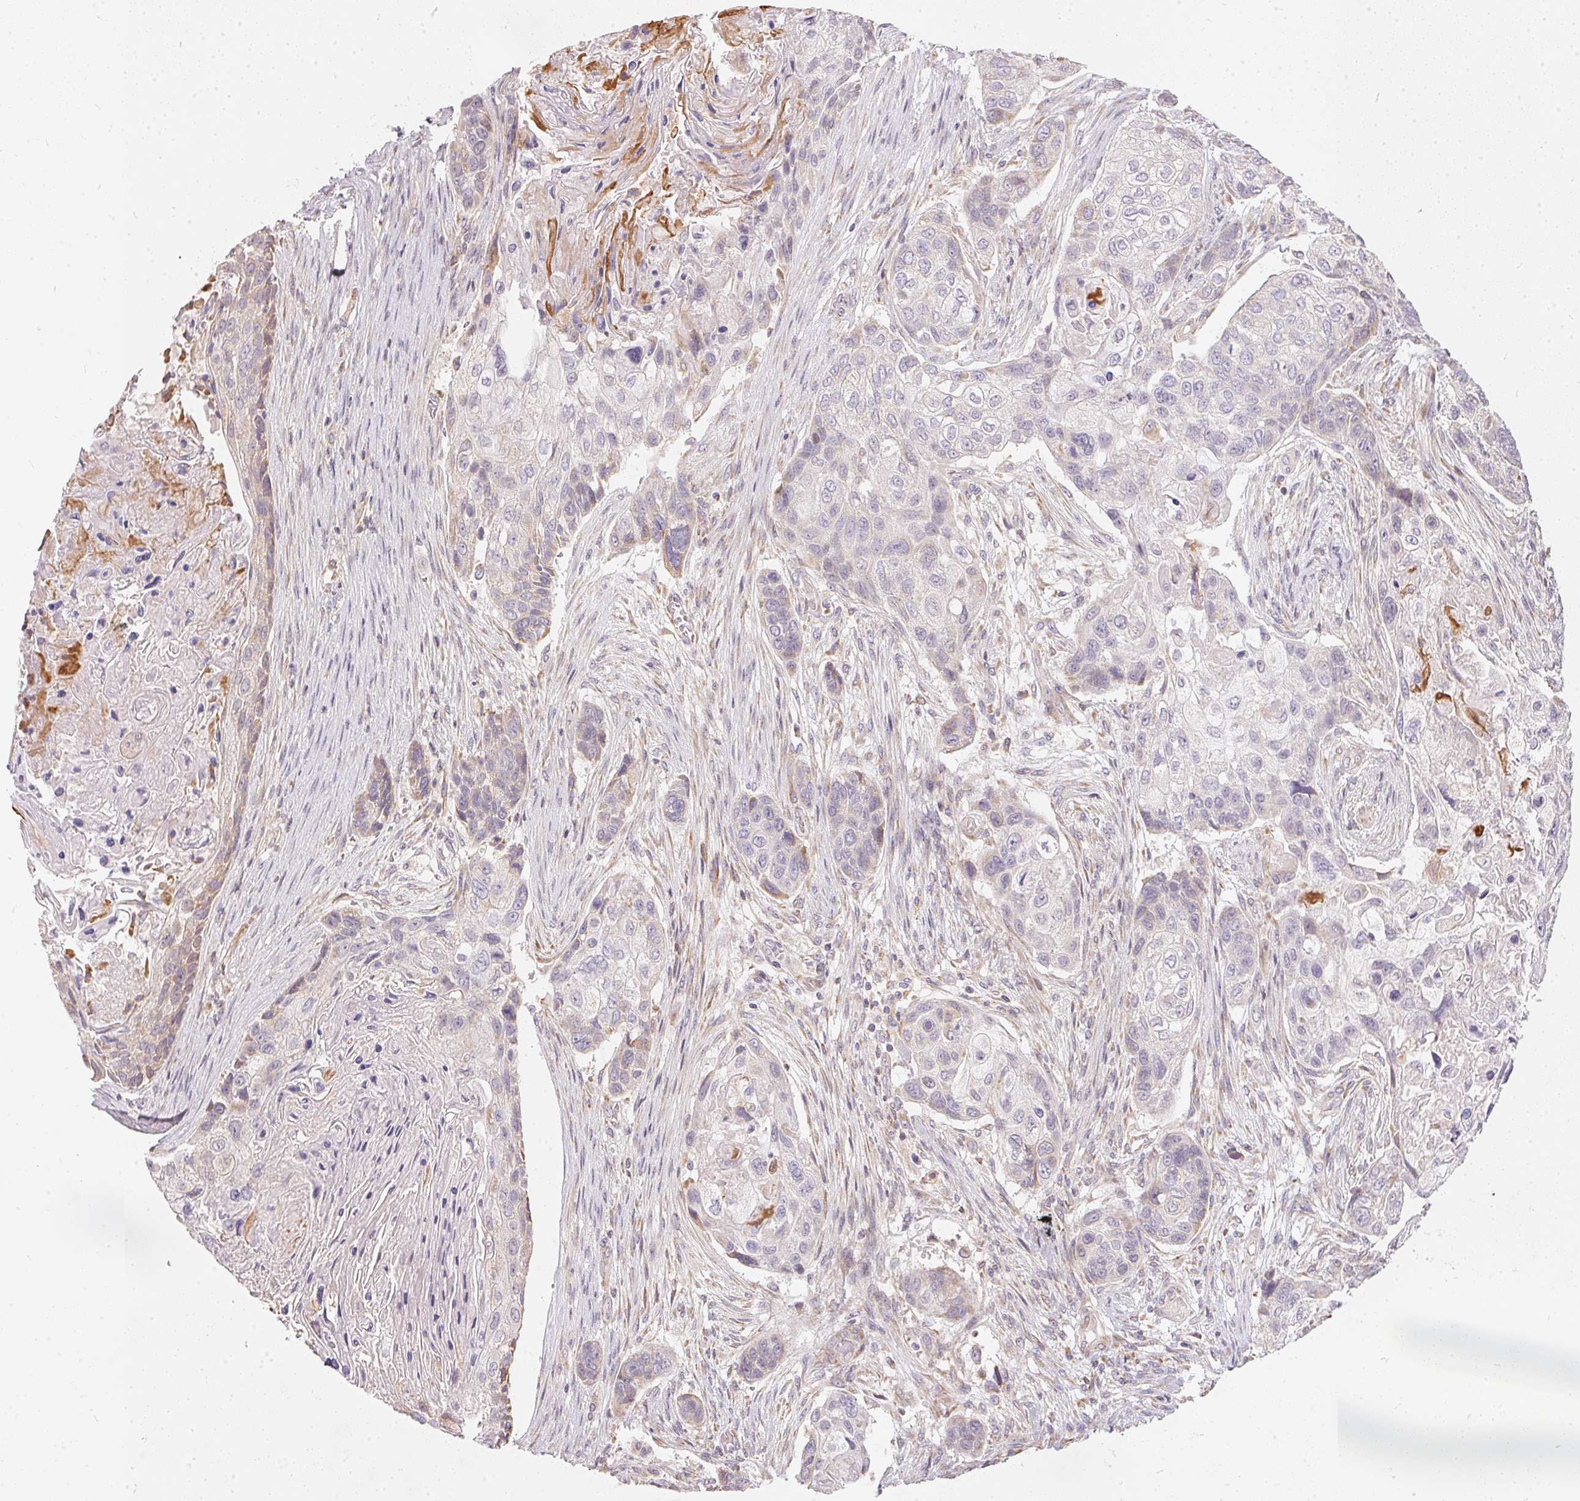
{"staining": {"intensity": "negative", "quantity": "none", "location": "none"}, "tissue": "lung cancer", "cell_type": "Tumor cells", "image_type": "cancer", "snomed": [{"axis": "morphology", "description": "Squamous cell carcinoma, NOS"}, {"axis": "topography", "description": "Lung"}], "caption": "Immunohistochemistry image of neoplastic tissue: squamous cell carcinoma (lung) stained with DAB demonstrates no significant protein expression in tumor cells. (Stains: DAB immunohistochemistry (IHC) with hematoxylin counter stain, Microscopy: brightfield microscopy at high magnification).", "gene": "VWA5B2", "patient": {"sex": "male", "age": 69}}